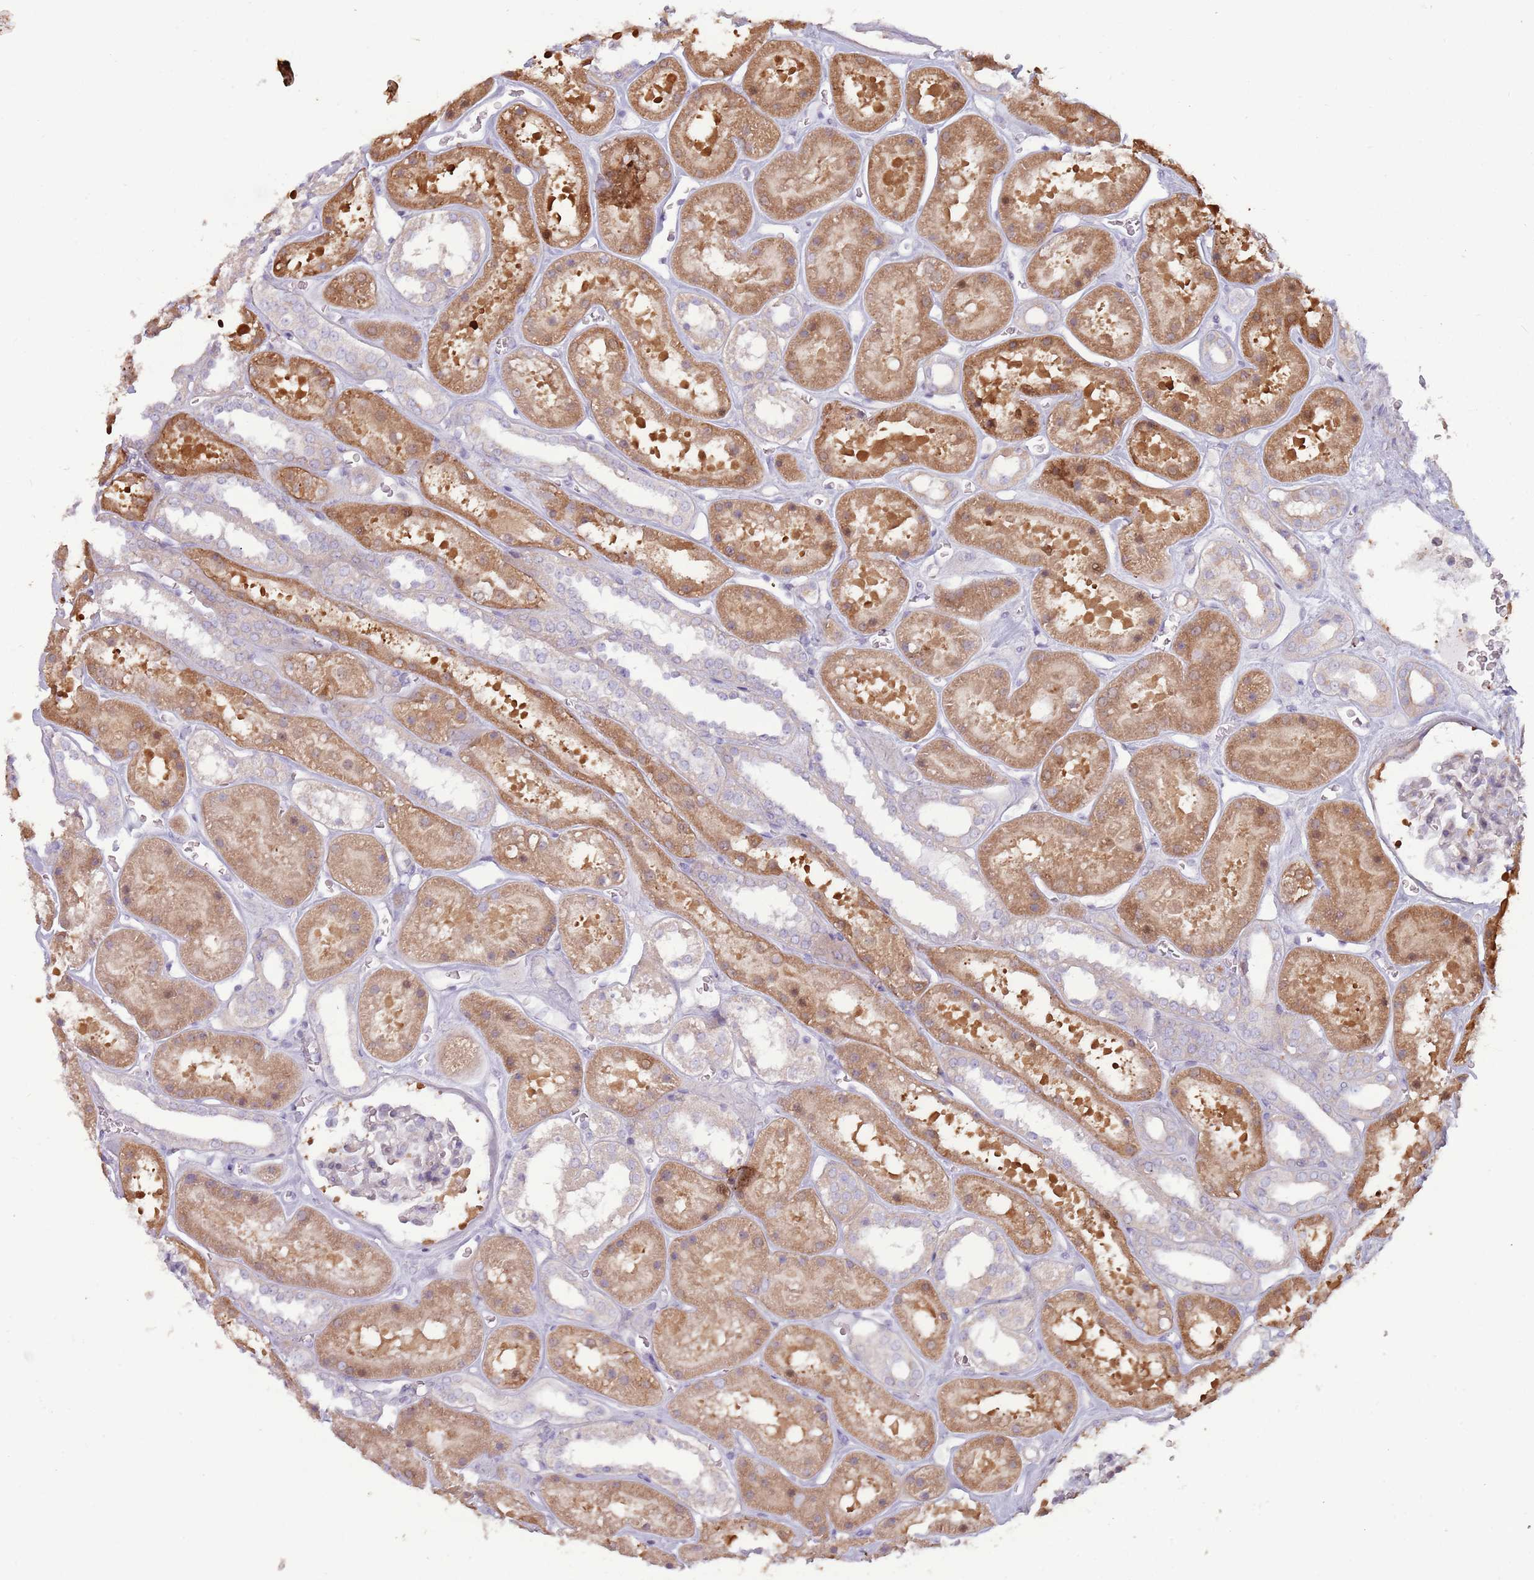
{"staining": {"intensity": "negative", "quantity": "none", "location": "none"}, "tissue": "kidney", "cell_type": "Cells in glomeruli", "image_type": "normal", "snomed": [{"axis": "morphology", "description": "Normal tissue, NOS"}, {"axis": "topography", "description": "Kidney"}], "caption": "High power microscopy image of an immunohistochemistry (IHC) image of unremarkable kidney, revealing no significant positivity in cells in glomeruli. (Brightfield microscopy of DAB (3,3'-diaminobenzidine) immunohistochemistry at high magnification).", "gene": "CCDC150", "patient": {"sex": "female", "age": 41}}